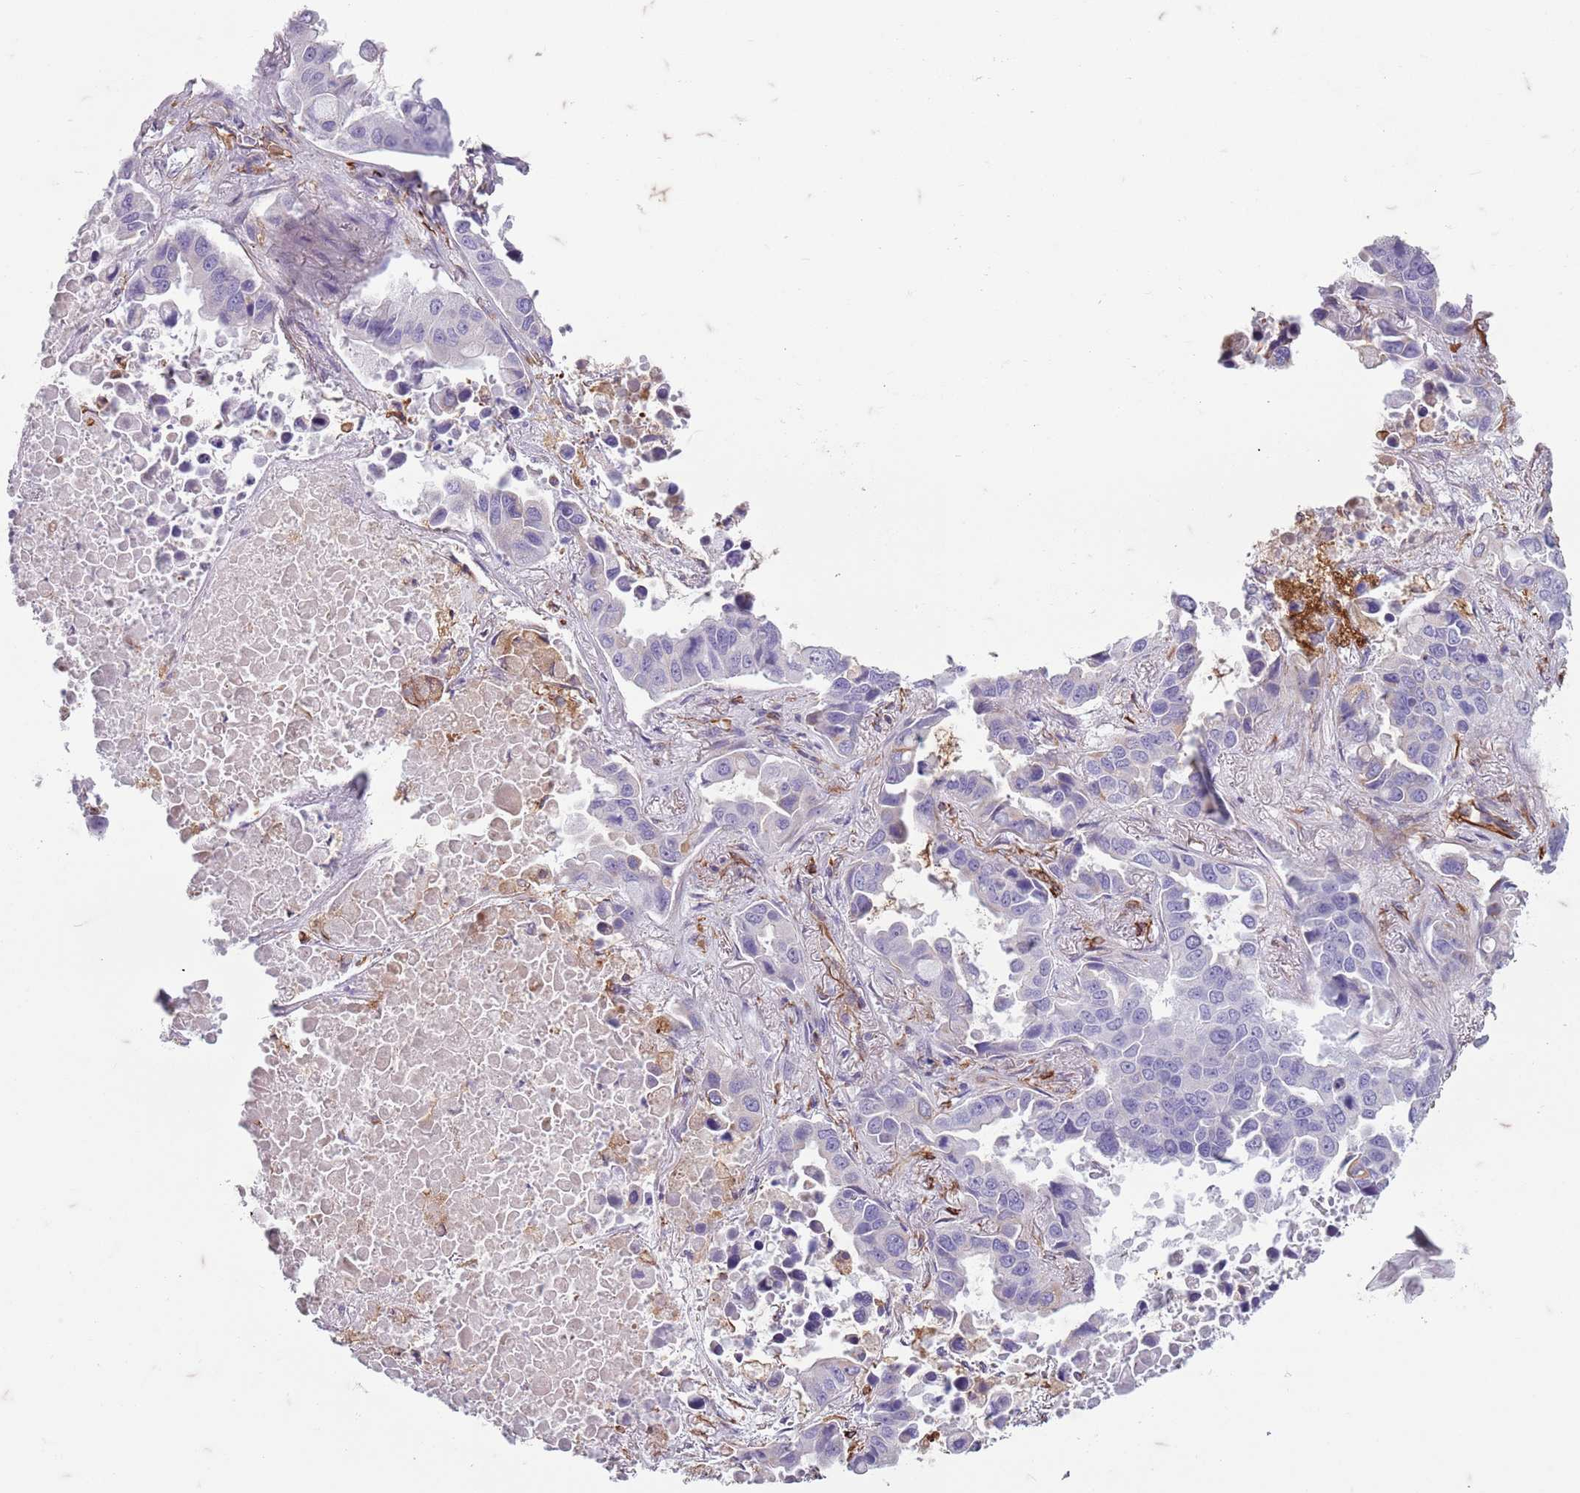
{"staining": {"intensity": "negative", "quantity": "none", "location": "none"}, "tissue": "lung cancer", "cell_type": "Tumor cells", "image_type": "cancer", "snomed": [{"axis": "morphology", "description": "Adenocarcinoma, NOS"}, {"axis": "topography", "description": "Lung"}], "caption": "This is an immunohistochemistry (IHC) histopathology image of human lung adenocarcinoma. There is no positivity in tumor cells.", "gene": "TAS2R38", "patient": {"sex": "male", "age": 64}}